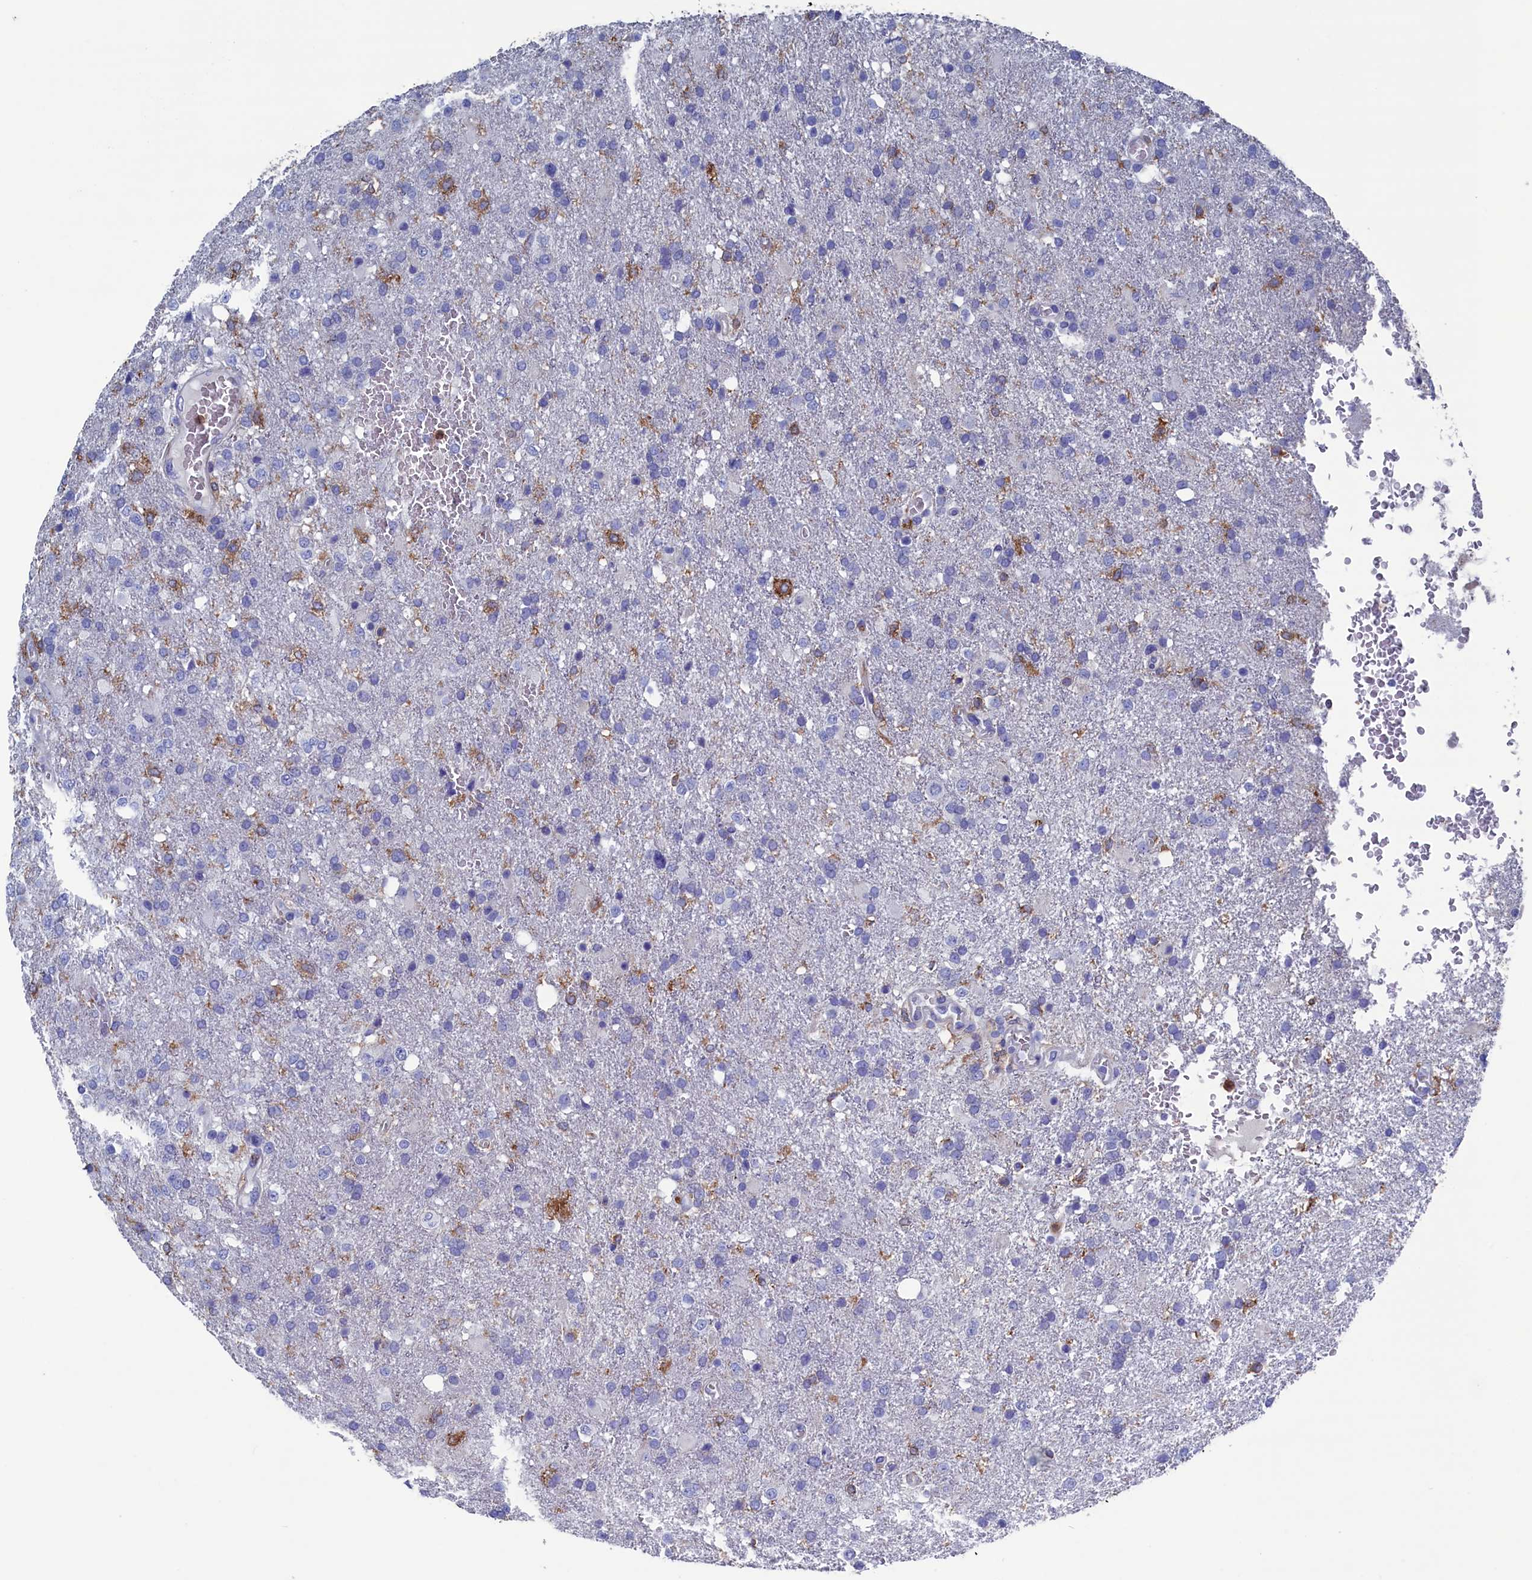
{"staining": {"intensity": "moderate", "quantity": "<25%", "location": "cytoplasmic/membranous"}, "tissue": "glioma", "cell_type": "Tumor cells", "image_type": "cancer", "snomed": [{"axis": "morphology", "description": "Glioma, malignant, High grade"}, {"axis": "topography", "description": "Brain"}], "caption": "This histopathology image demonstrates immunohistochemistry (IHC) staining of glioma, with low moderate cytoplasmic/membranous positivity in about <25% of tumor cells.", "gene": "TYROBP", "patient": {"sex": "female", "age": 74}}